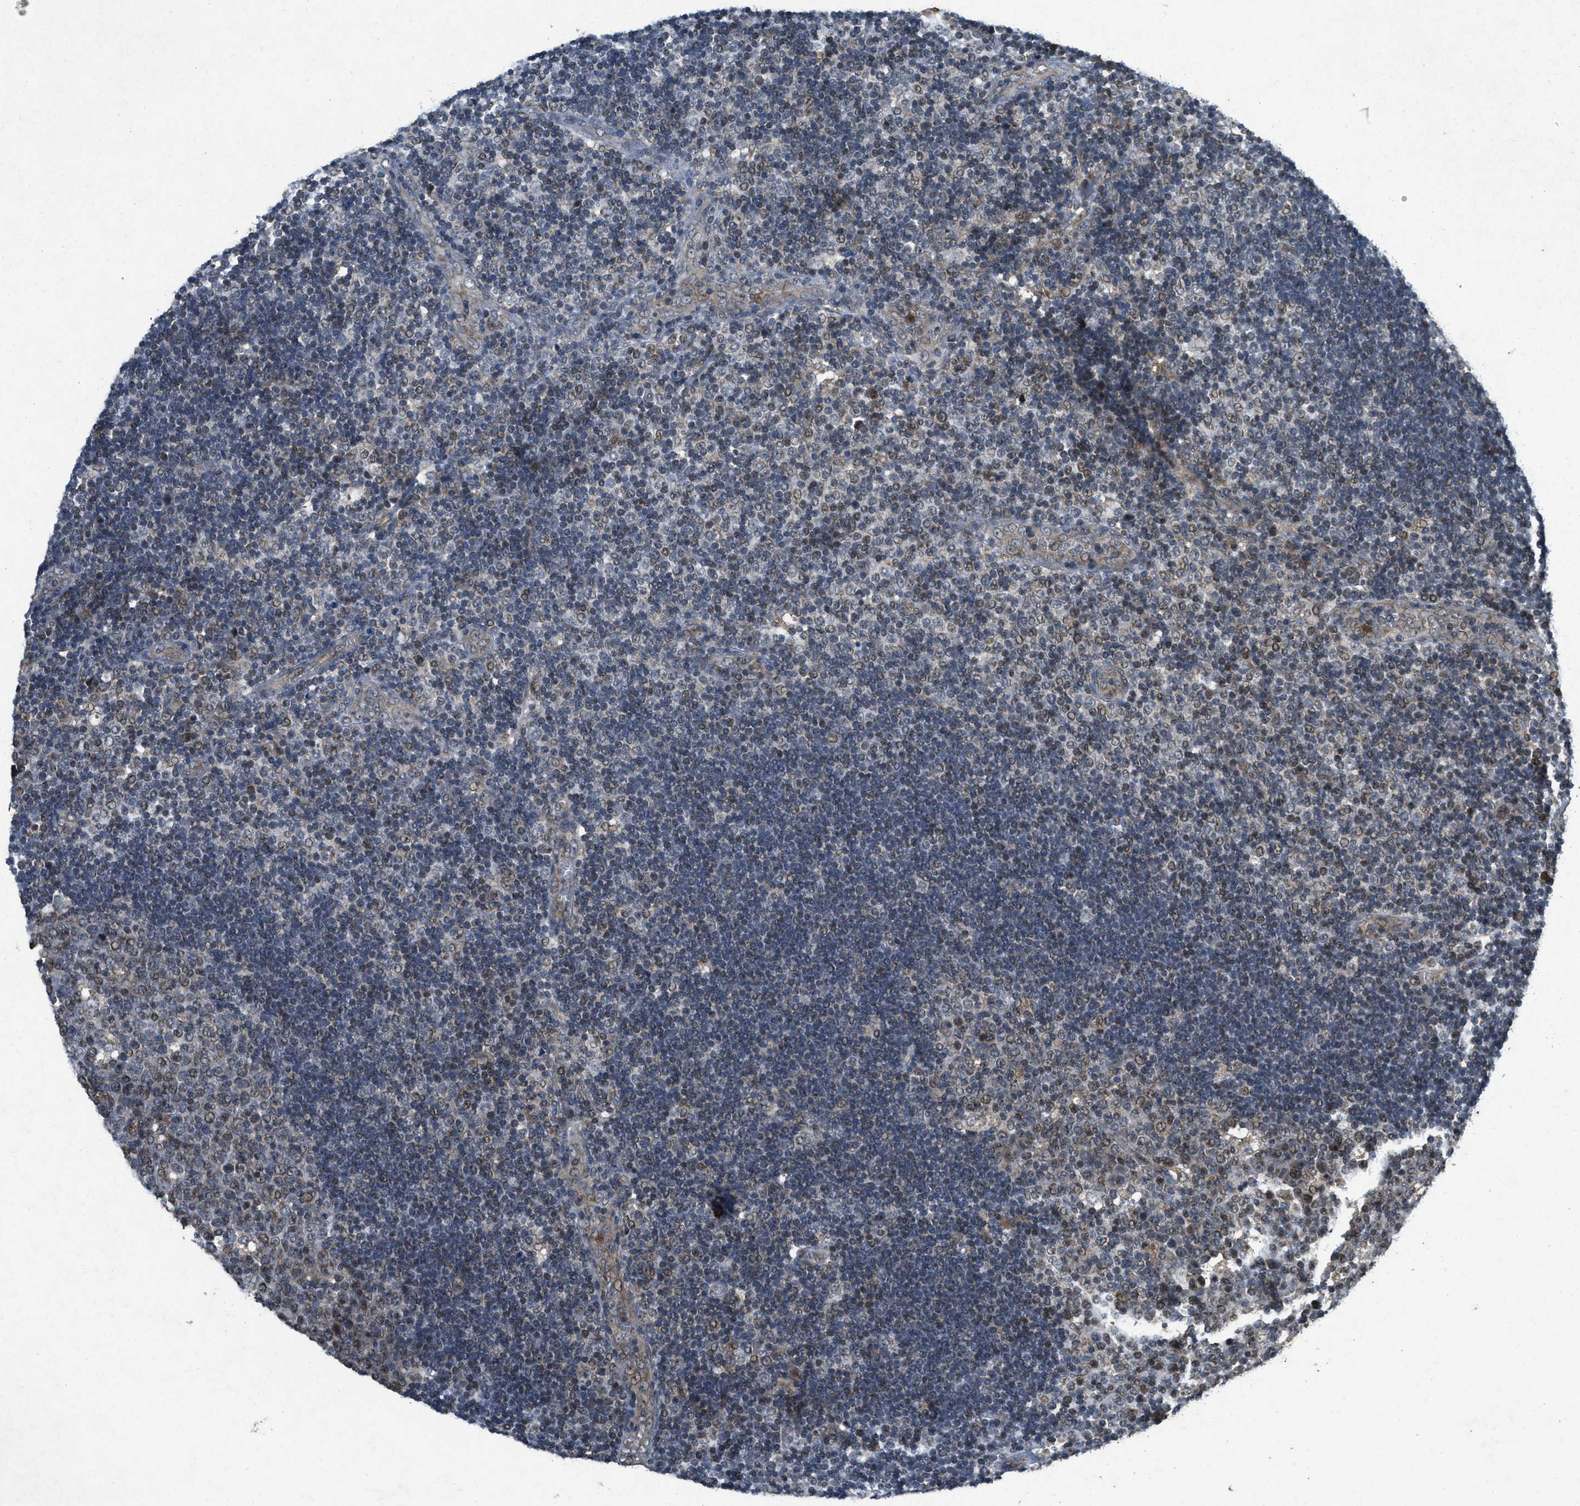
{"staining": {"intensity": "weak", "quantity": "25%-75%", "location": "cytoplasmic/membranous,nuclear"}, "tissue": "lymph node", "cell_type": "Germinal center cells", "image_type": "normal", "snomed": [{"axis": "morphology", "description": "Normal tissue, NOS"}, {"axis": "topography", "description": "Lymph node"}, {"axis": "topography", "description": "Salivary gland"}], "caption": "Protein expression by immunohistochemistry (IHC) displays weak cytoplasmic/membranous,nuclear staining in approximately 25%-75% of germinal center cells in unremarkable lymph node.", "gene": "PPP1R15A", "patient": {"sex": "male", "age": 8}}